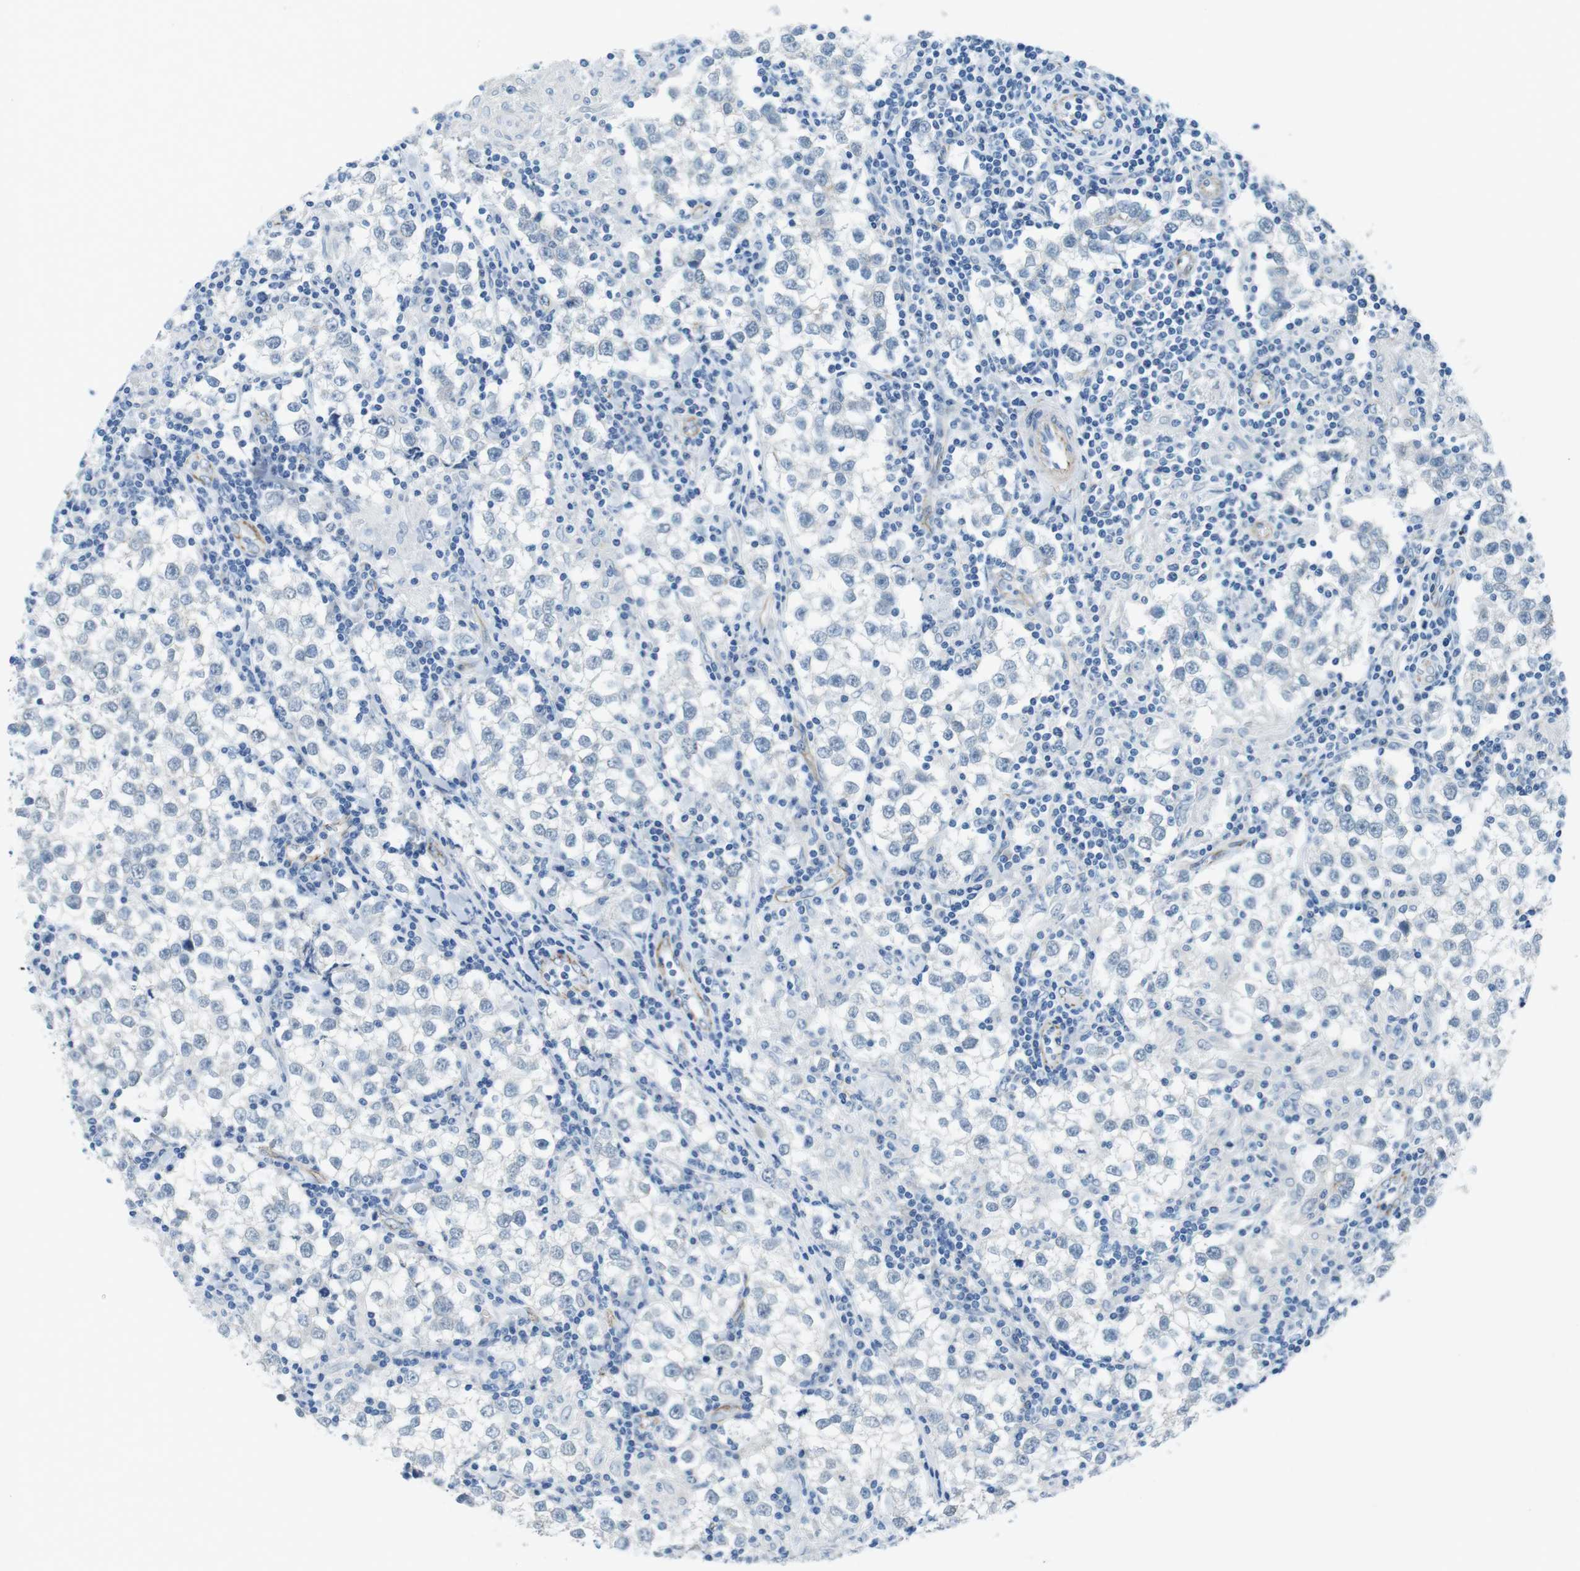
{"staining": {"intensity": "negative", "quantity": "none", "location": "none"}, "tissue": "testis cancer", "cell_type": "Tumor cells", "image_type": "cancer", "snomed": [{"axis": "morphology", "description": "Seminoma, NOS"}, {"axis": "morphology", "description": "Carcinoma, Embryonal, NOS"}, {"axis": "topography", "description": "Testis"}], "caption": "Histopathology image shows no protein expression in tumor cells of testis cancer tissue.", "gene": "SLC6A6", "patient": {"sex": "male", "age": 36}}